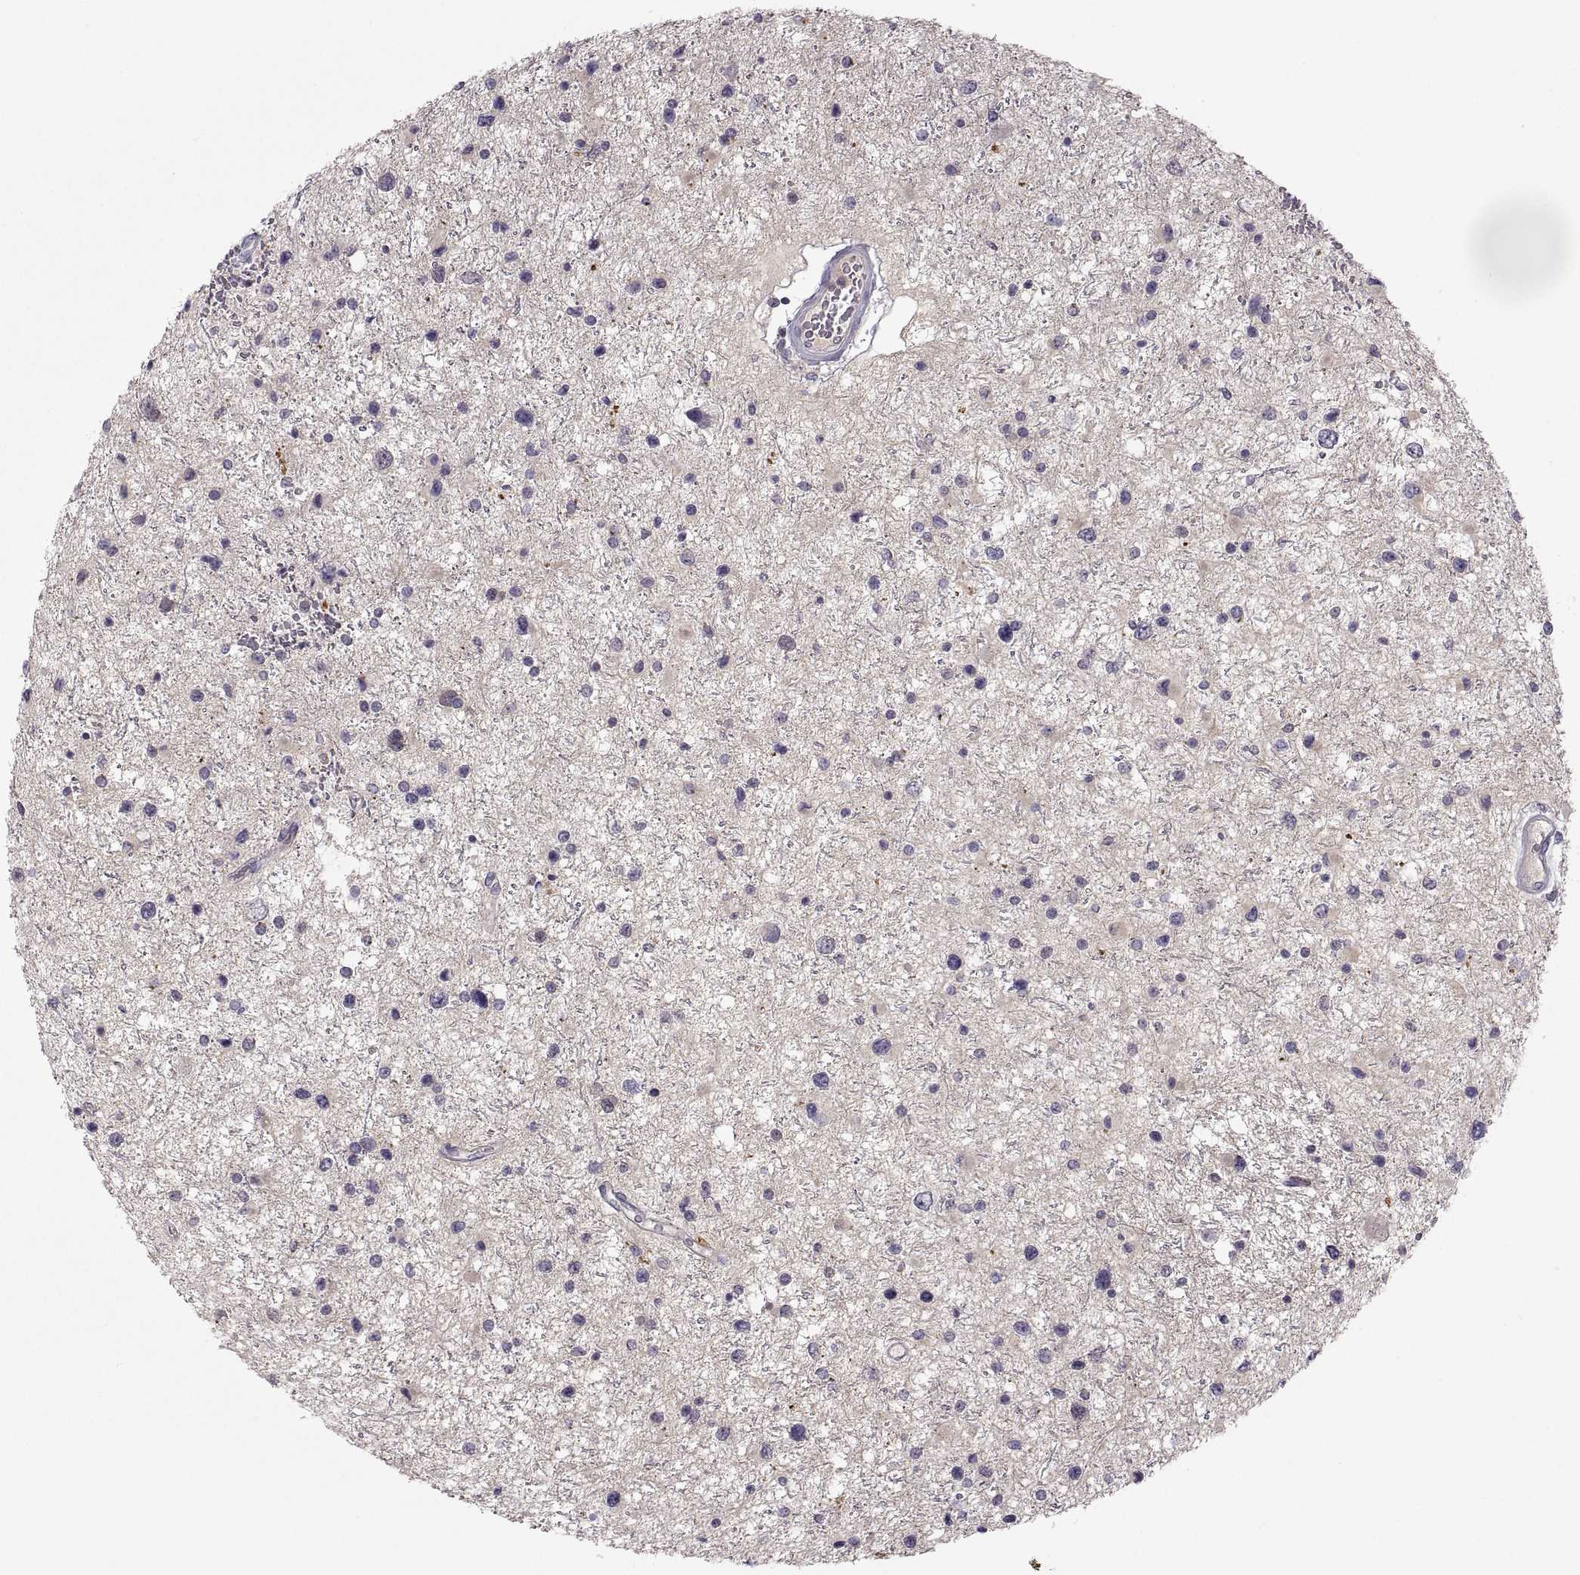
{"staining": {"intensity": "negative", "quantity": "none", "location": "none"}, "tissue": "glioma", "cell_type": "Tumor cells", "image_type": "cancer", "snomed": [{"axis": "morphology", "description": "Glioma, malignant, Low grade"}, {"axis": "topography", "description": "Brain"}], "caption": "Tumor cells show no significant protein staining in low-grade glioma (malignant).", "gene": "FGF9", "patient": {"sex": "female", "age": 32}}